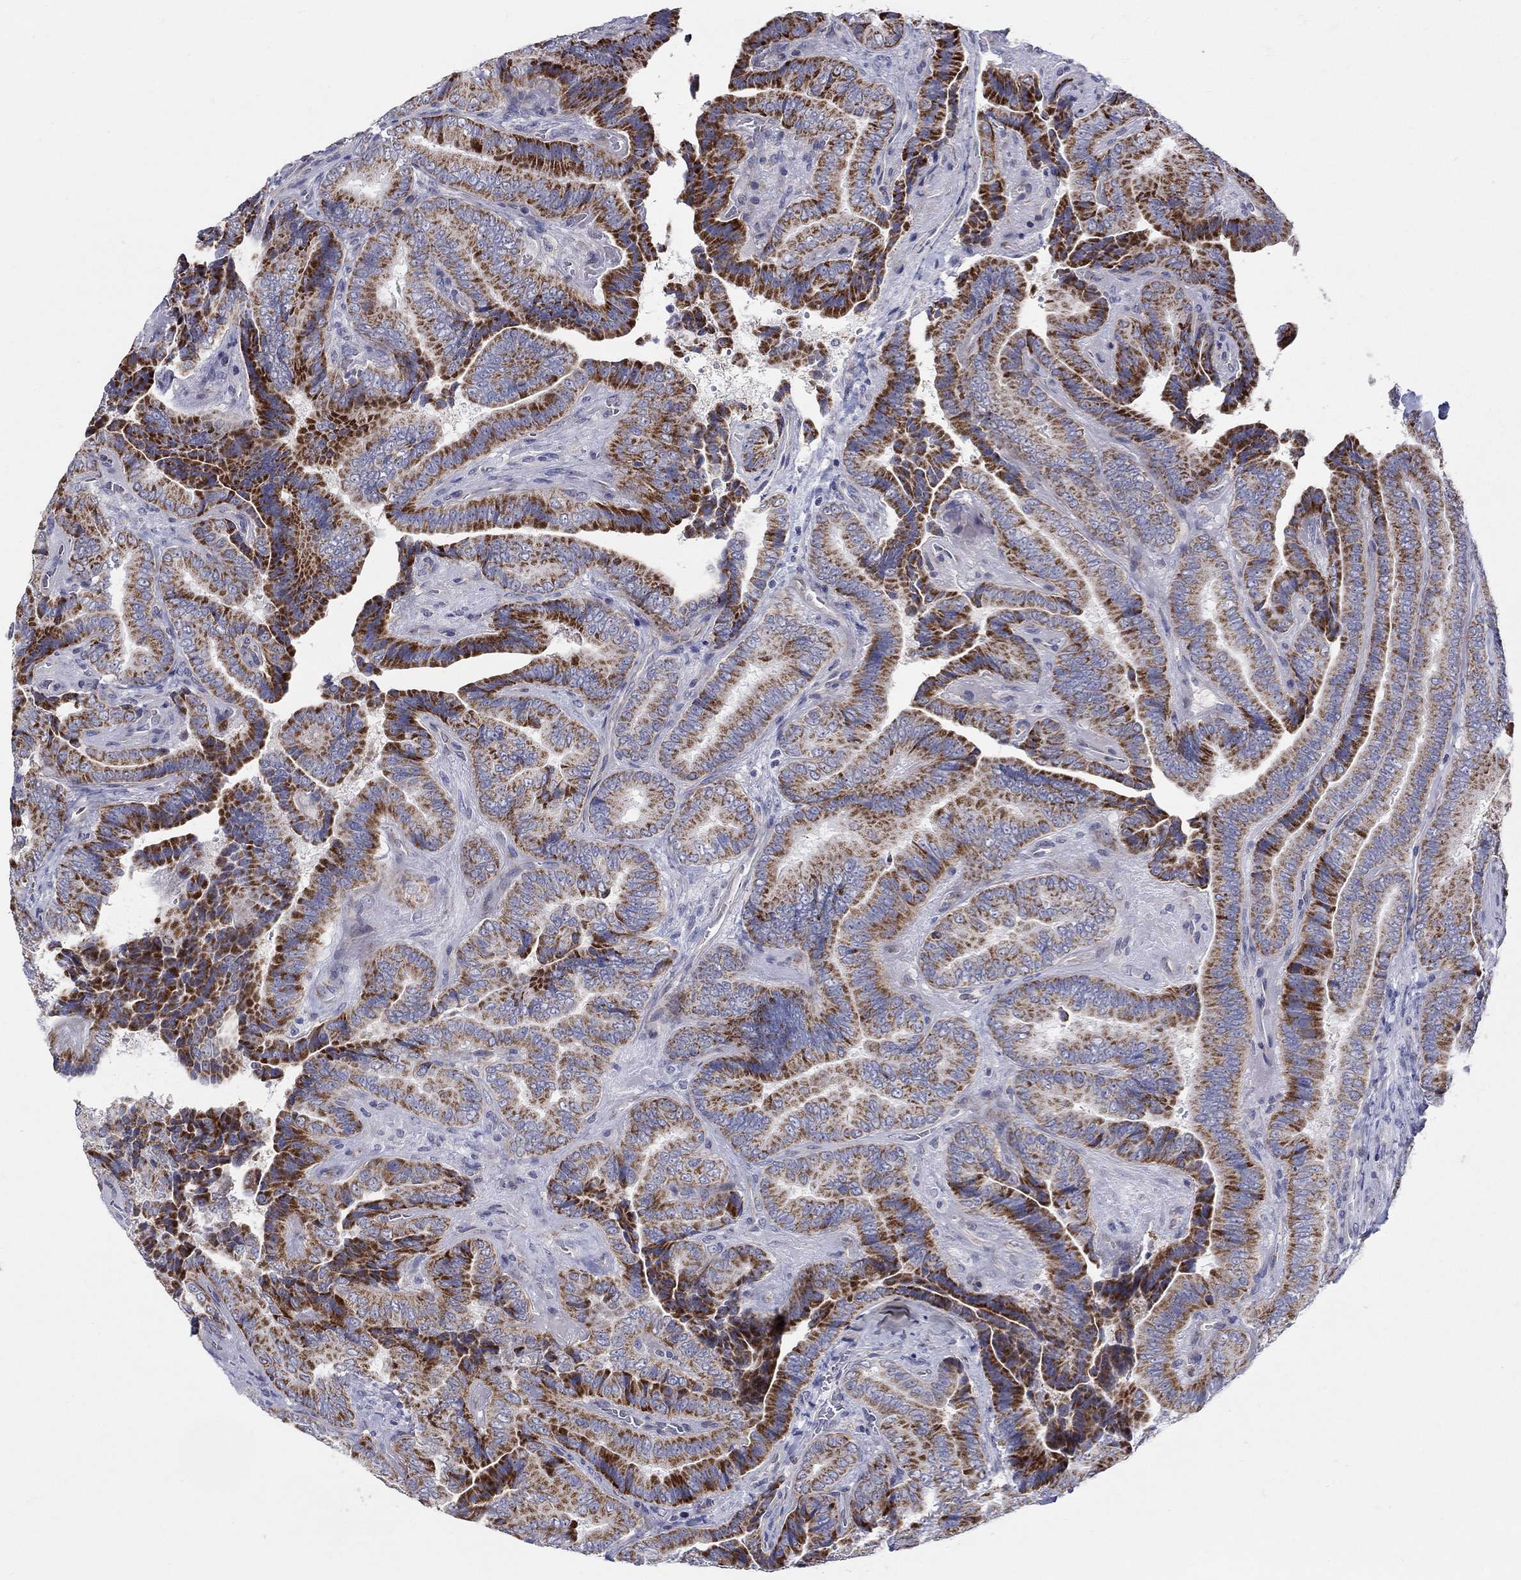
{"staining": {"intensity": "strong", "quantity": "25%-75%", "location": "cytoplasmic/membranous"}, "tissue": "thyroid cancer", "cell_type": "Tumor cells", "image_type": "cancer", "snomed": [{"axis": "morphology", "description": "Papillary adenocarcinoma, NOS"}, {"axis": "topography", "description": "Thyroid gland"}], "caption": "Immunohistochemical staining of human papillary adenocarcinoma (thyroid) displays high levels of strong cytoplasmic/membranous protein positivity in approximately 25%-75% of tumor cells.", "gene": "HMX2", "patient": {"sex": "male", "age": 61}}